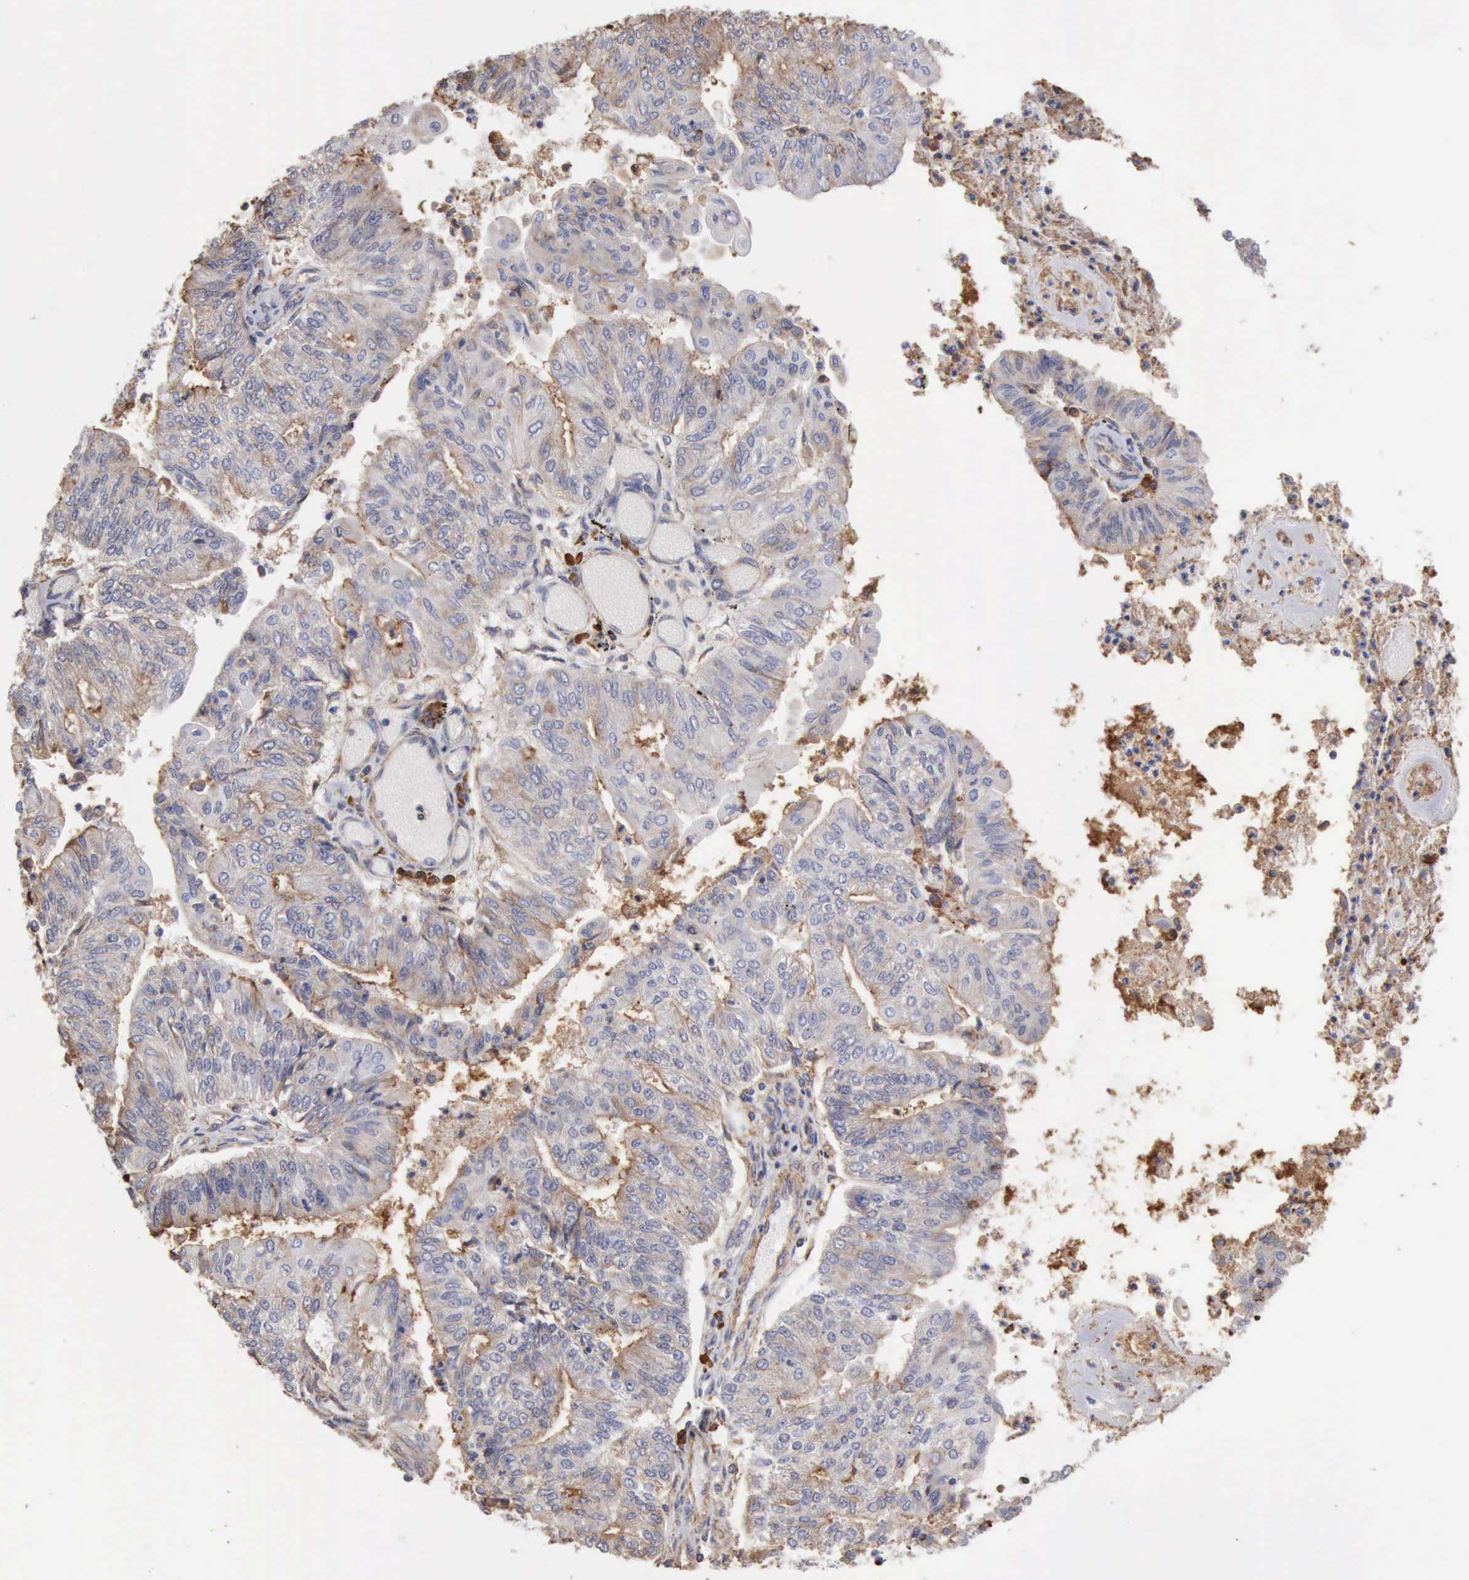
{"staining": {"intensity": "weak", "quantity": "25%-75%", "location": "cytoplasmic/membranous"}, "tissue": "endometrial cancer", "cell_type": "Tumor cells", "image_type": "cancer", "snomed": [{"axis": "morphology", "description": "Adenocarcinoma, NOS"}, {"axis": "topography", "description": "Endometrium"}], "caption": "The immunohistochemical stain shows weak cytoplasmic/membranous expression in tumor cells of endometrial cancer (adenocarcinoma) tissue. The staining was performed using DAB (3,3'-diaminobenzidine), with brown indicating positive protein expression. Nuclei are stained blue with hematoxylin.", "gene": "GPR101", "patient": {"sex": "female", "age": 59}}